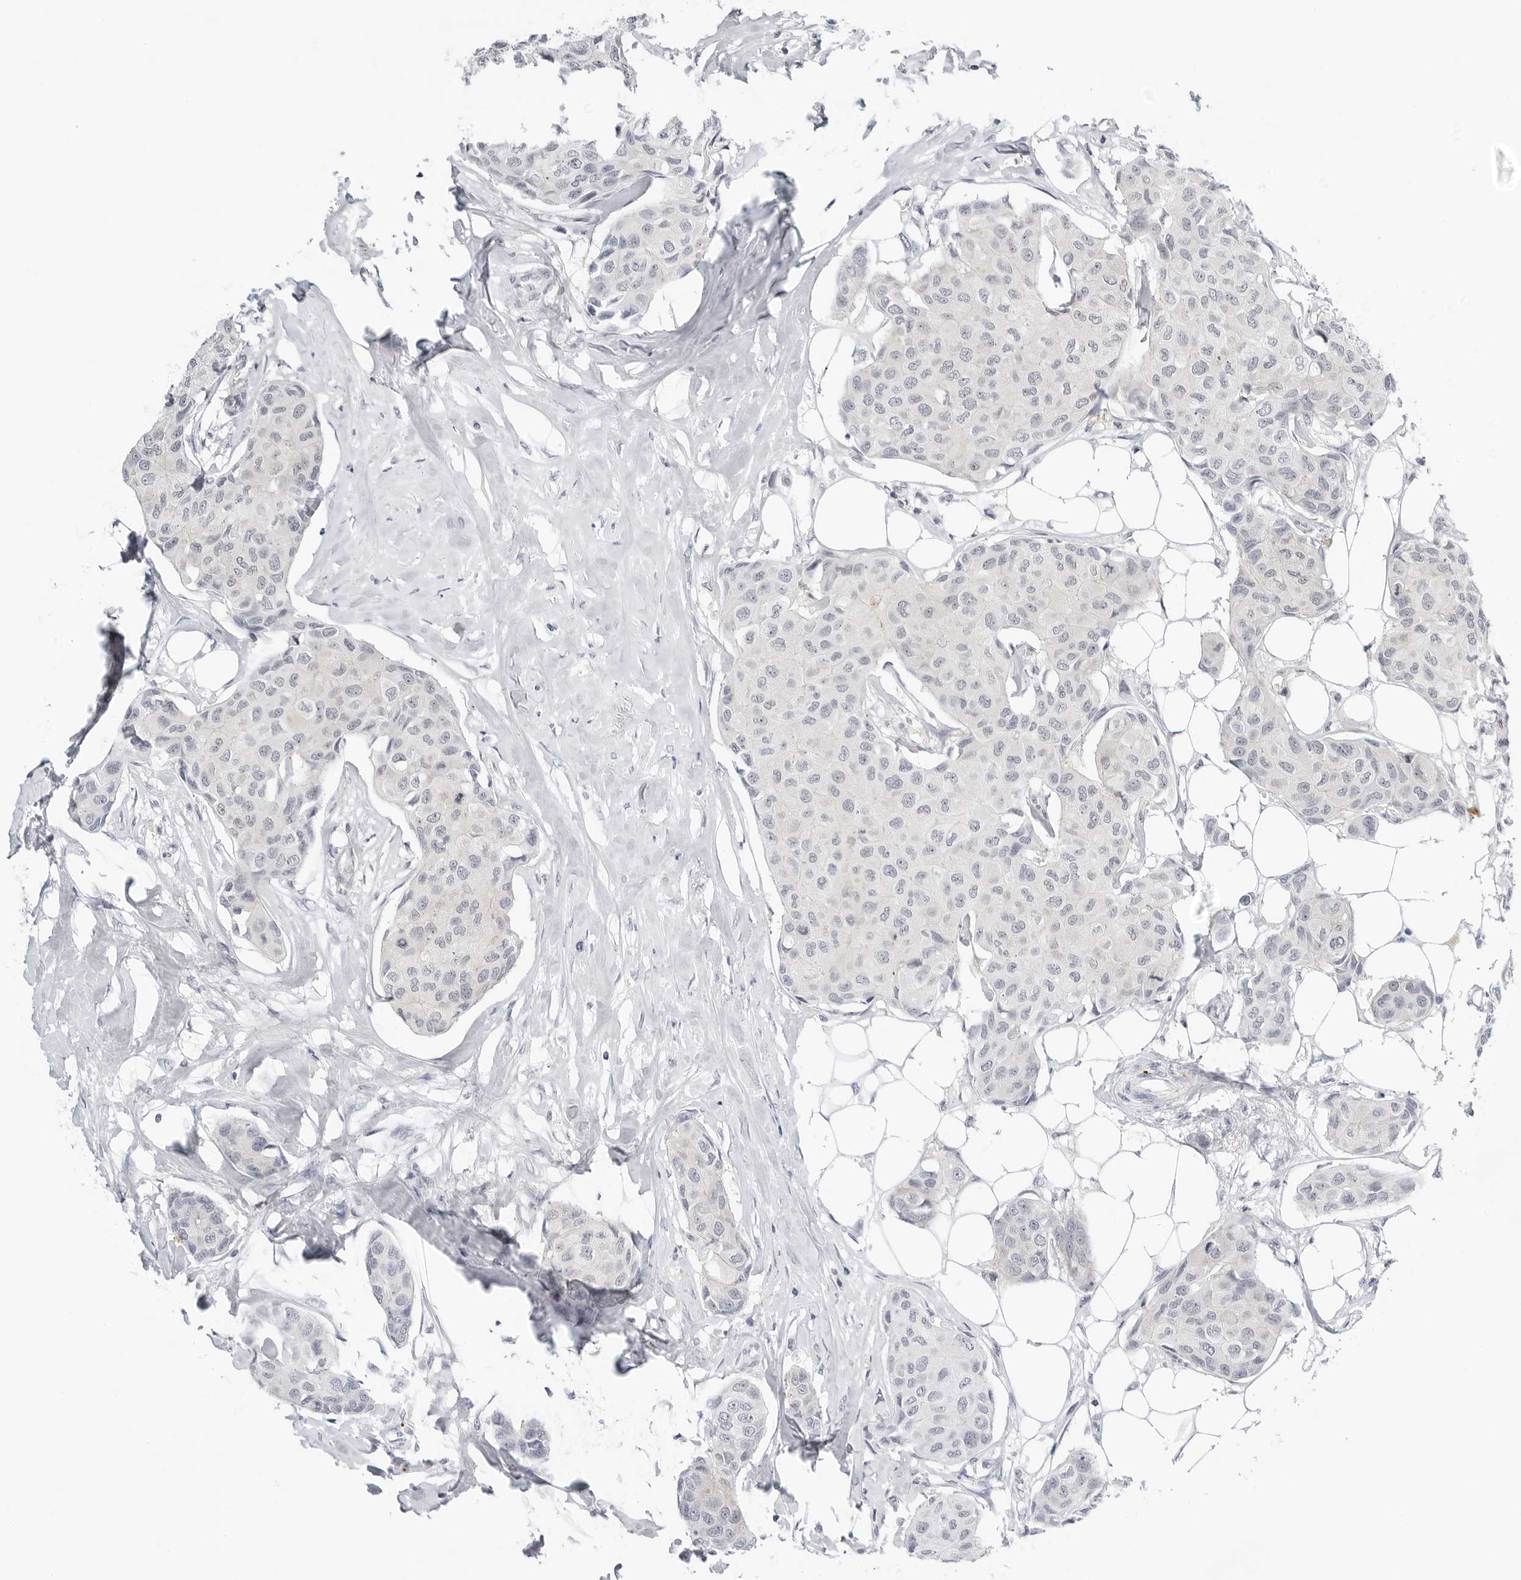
{"staining": {"intensity": "negative", "quantity": "none", "location": "none"}, "tissue": "breast cancer", "cell_type": "Tumor cells", "image_type": "cancer", "snomed": [{"axis": "morphology", "description": "Duct carcinoma"}, {"axis": "topography", "description": "Breast"}], "caption": "There is no significant positivity in tumor cells of breast cancer.", "gene": "MAP2K5", "patient": {"sex": "female", "age": 80}}